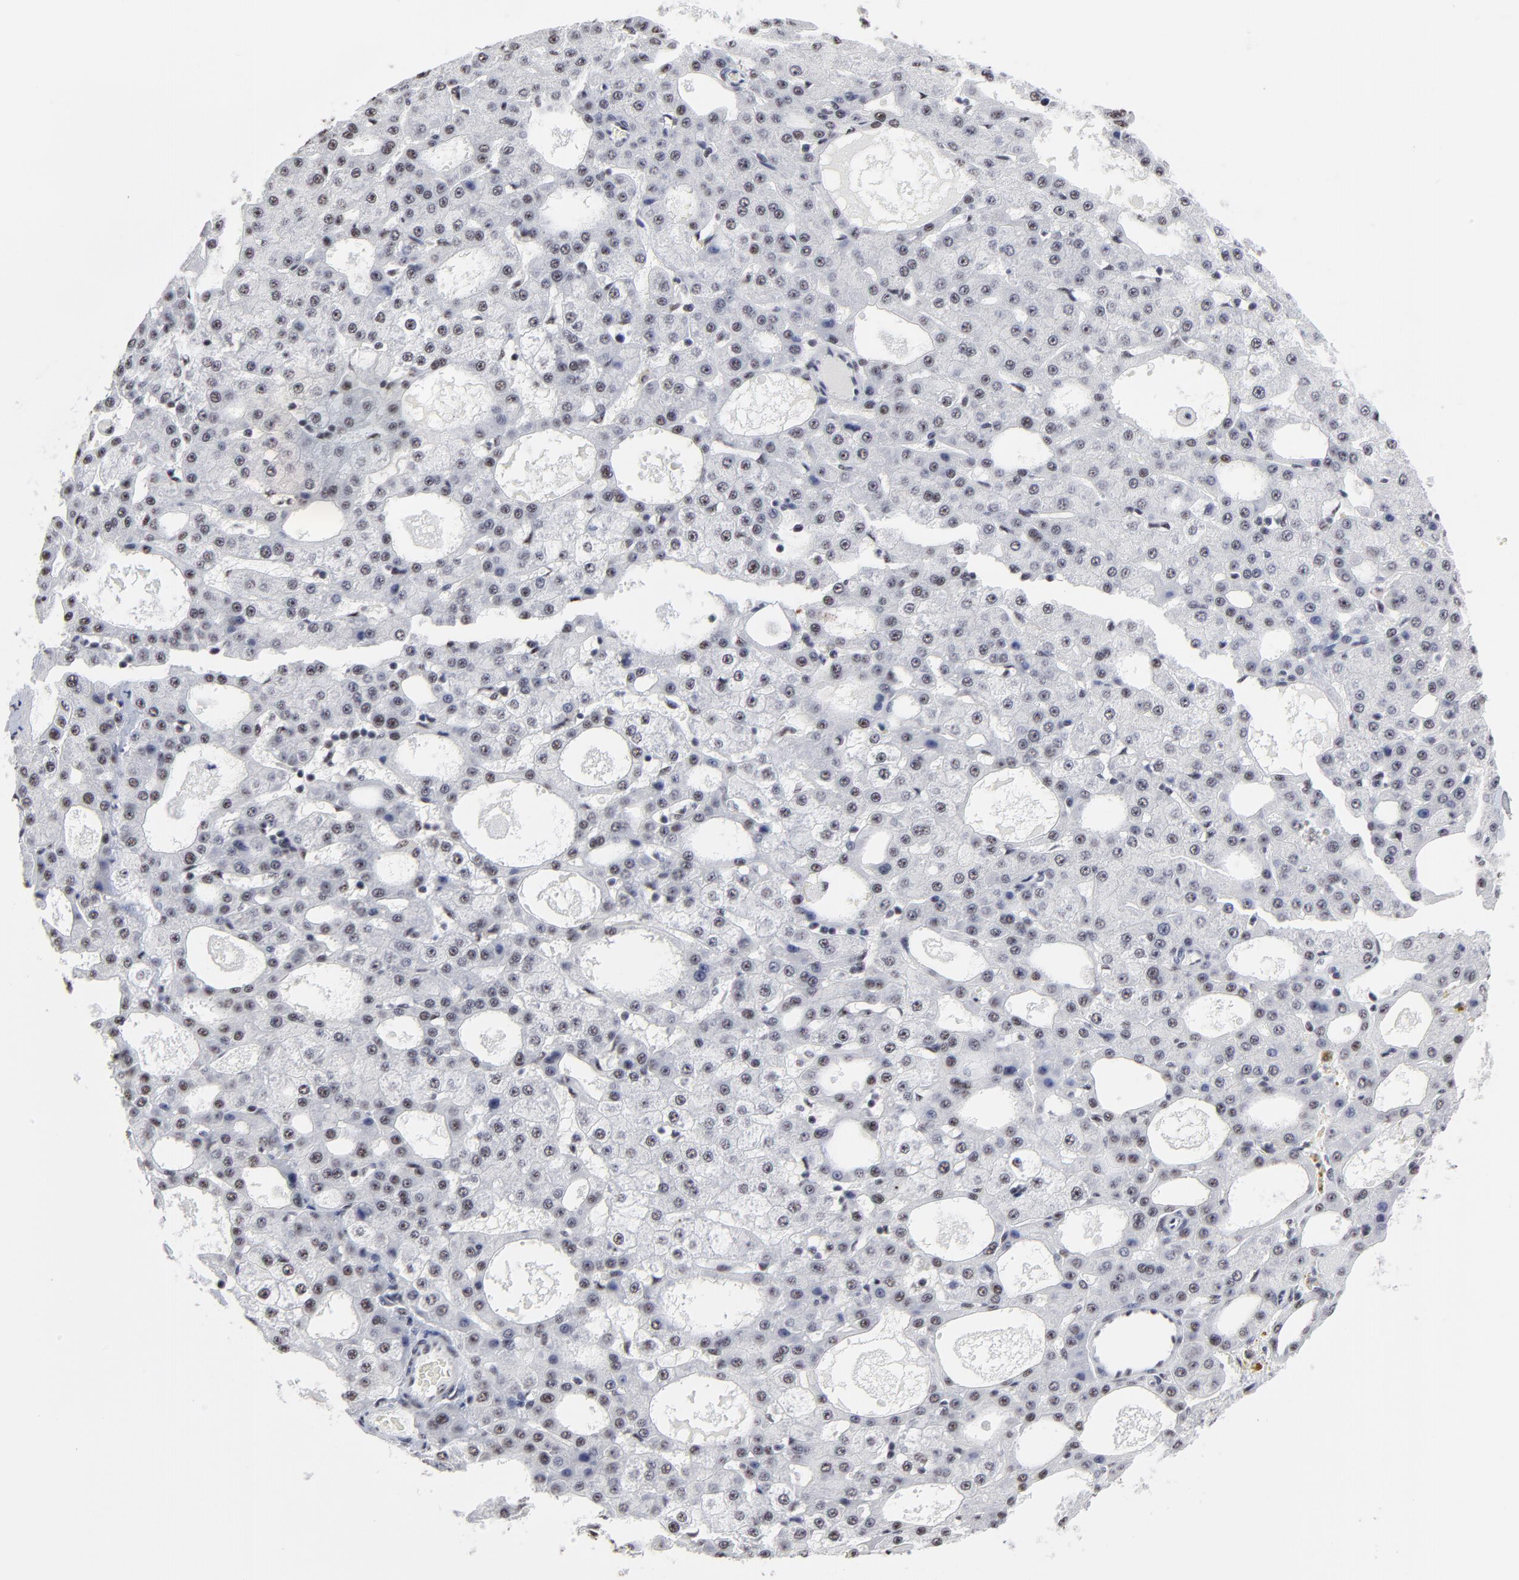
{"staining": {"intensity": "weak", "quantity": "<25%", "location": "nuclear"}, "tissue": "liver cancer", "cell_type": "Tumor cells", "image_type": "cancer", "snomed": [{"axis": "morphology", "description": "Carcinoma, Hepatocellular, NOS"}, {"axis": "topography", "description": "Liver"}], "caption": "An IHC histopathology image of liver cancer is shown. There is no staining in tumor cells of liver cancer. (DAB (3,3'-diaminobenzidine) IHC with hematoxylin counter stain).", "gene": "MBD4", "patient": {"sex": "male", "age": 47}}